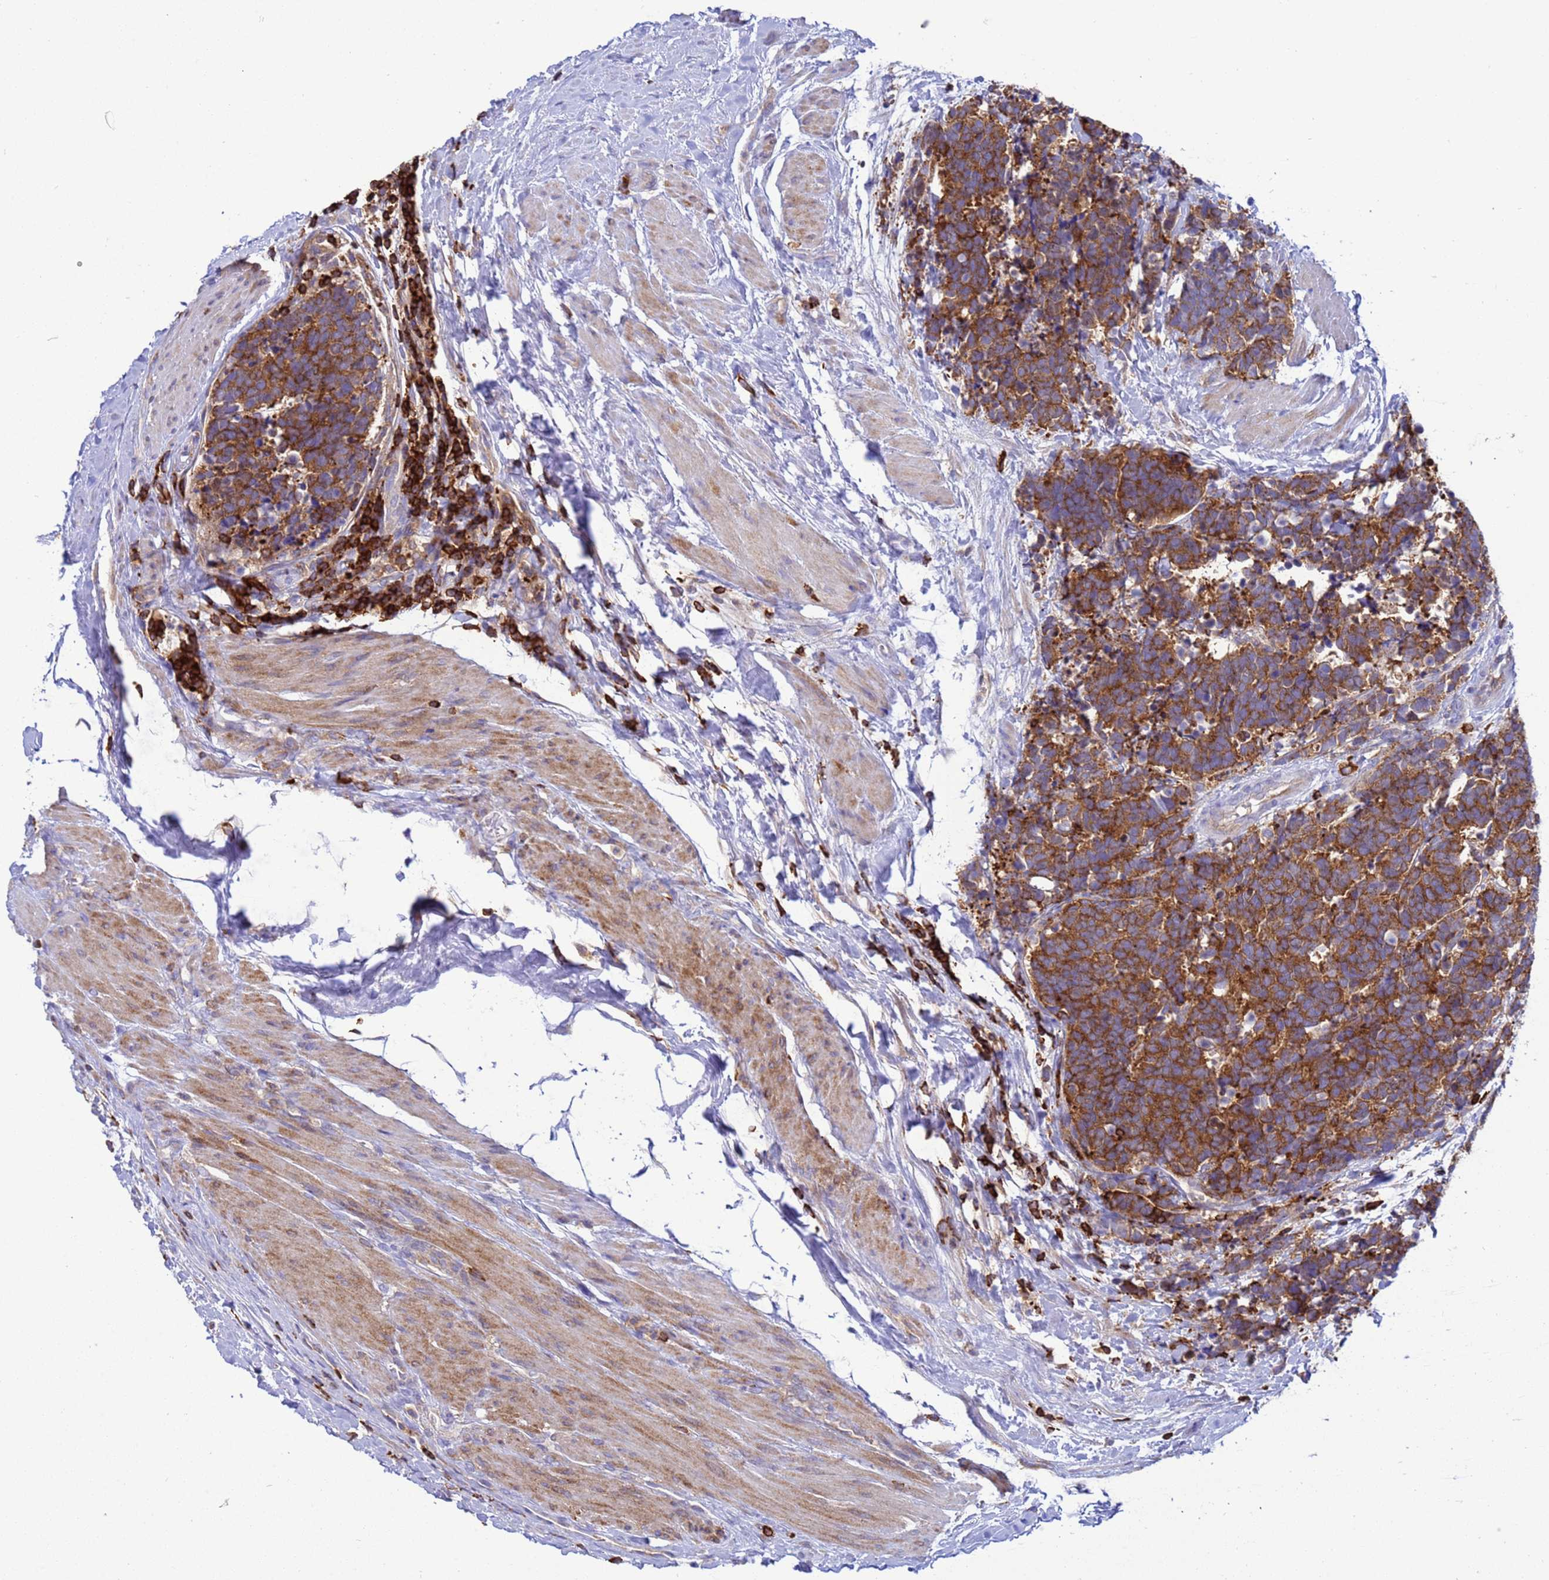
{"staining": {"intensity": "moderate", "quantity": ">75%", "location": "cytoplasmic/membranous"}, "tissue": "carcinoid", "cell_type": "Tumor cells", "image_type": "cancer", "snomed": [{"axis": "morphology", "description": "Carcinoma, NOS"}, {"axis": "morphology", "description": "Carcinoid, malignant, NOS"}, {"axis": "topography", "description": "Prostate"}], "caption": "Tumor cells exhibit medium levels of moderate cytoplasmic/membranous expression in about >75% of cells in malignant carcinoid. The protein of interest is stained brown, and the nuclei are stained in blue (DAB IHC with brightfield microscopy, high magnification).", "gene": "EZR", "patient": {"sex": "male", "age": 57}}